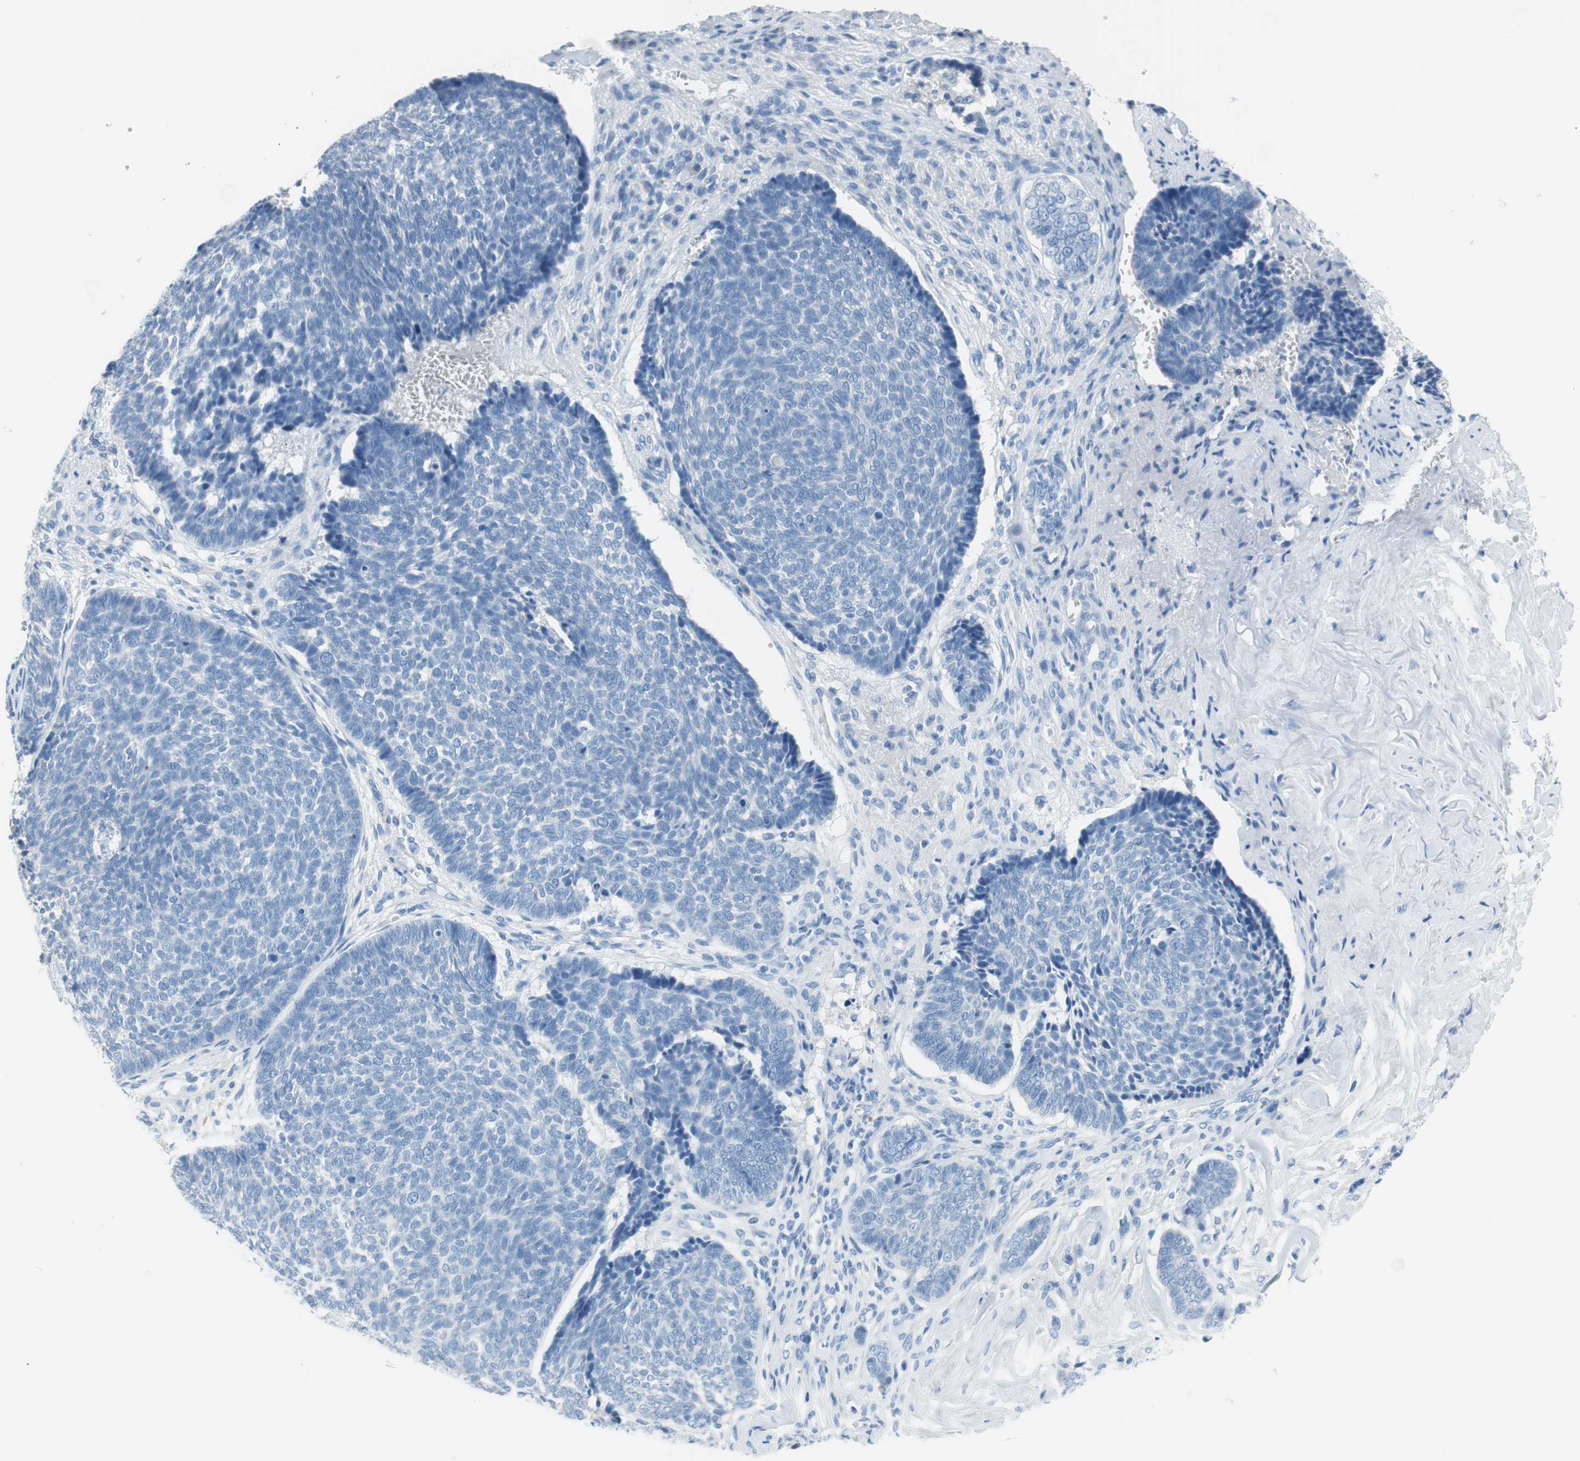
{"staining": {"intensity": "negative", "quantity": "none", "location": "none"}, "tissue": "skin cancer", "cell_type": "Tumor cells", "image_type": "cancer", "snomed": [{"axis": "morphology", "description": "Basal cell carcinoma"}, {"axis": "topography", "description": "Skin"}], "caption": "The image reveals no staining of tumor cells in skin basal cell carcinoma. The staining was performed using DAB to visualize the protein expression in brown, while the nuclei were stained in blue with hematoxylin (Magnification: 20x).", "gene": "MYH1", "patient": {"sex": "male", "age": 84}}